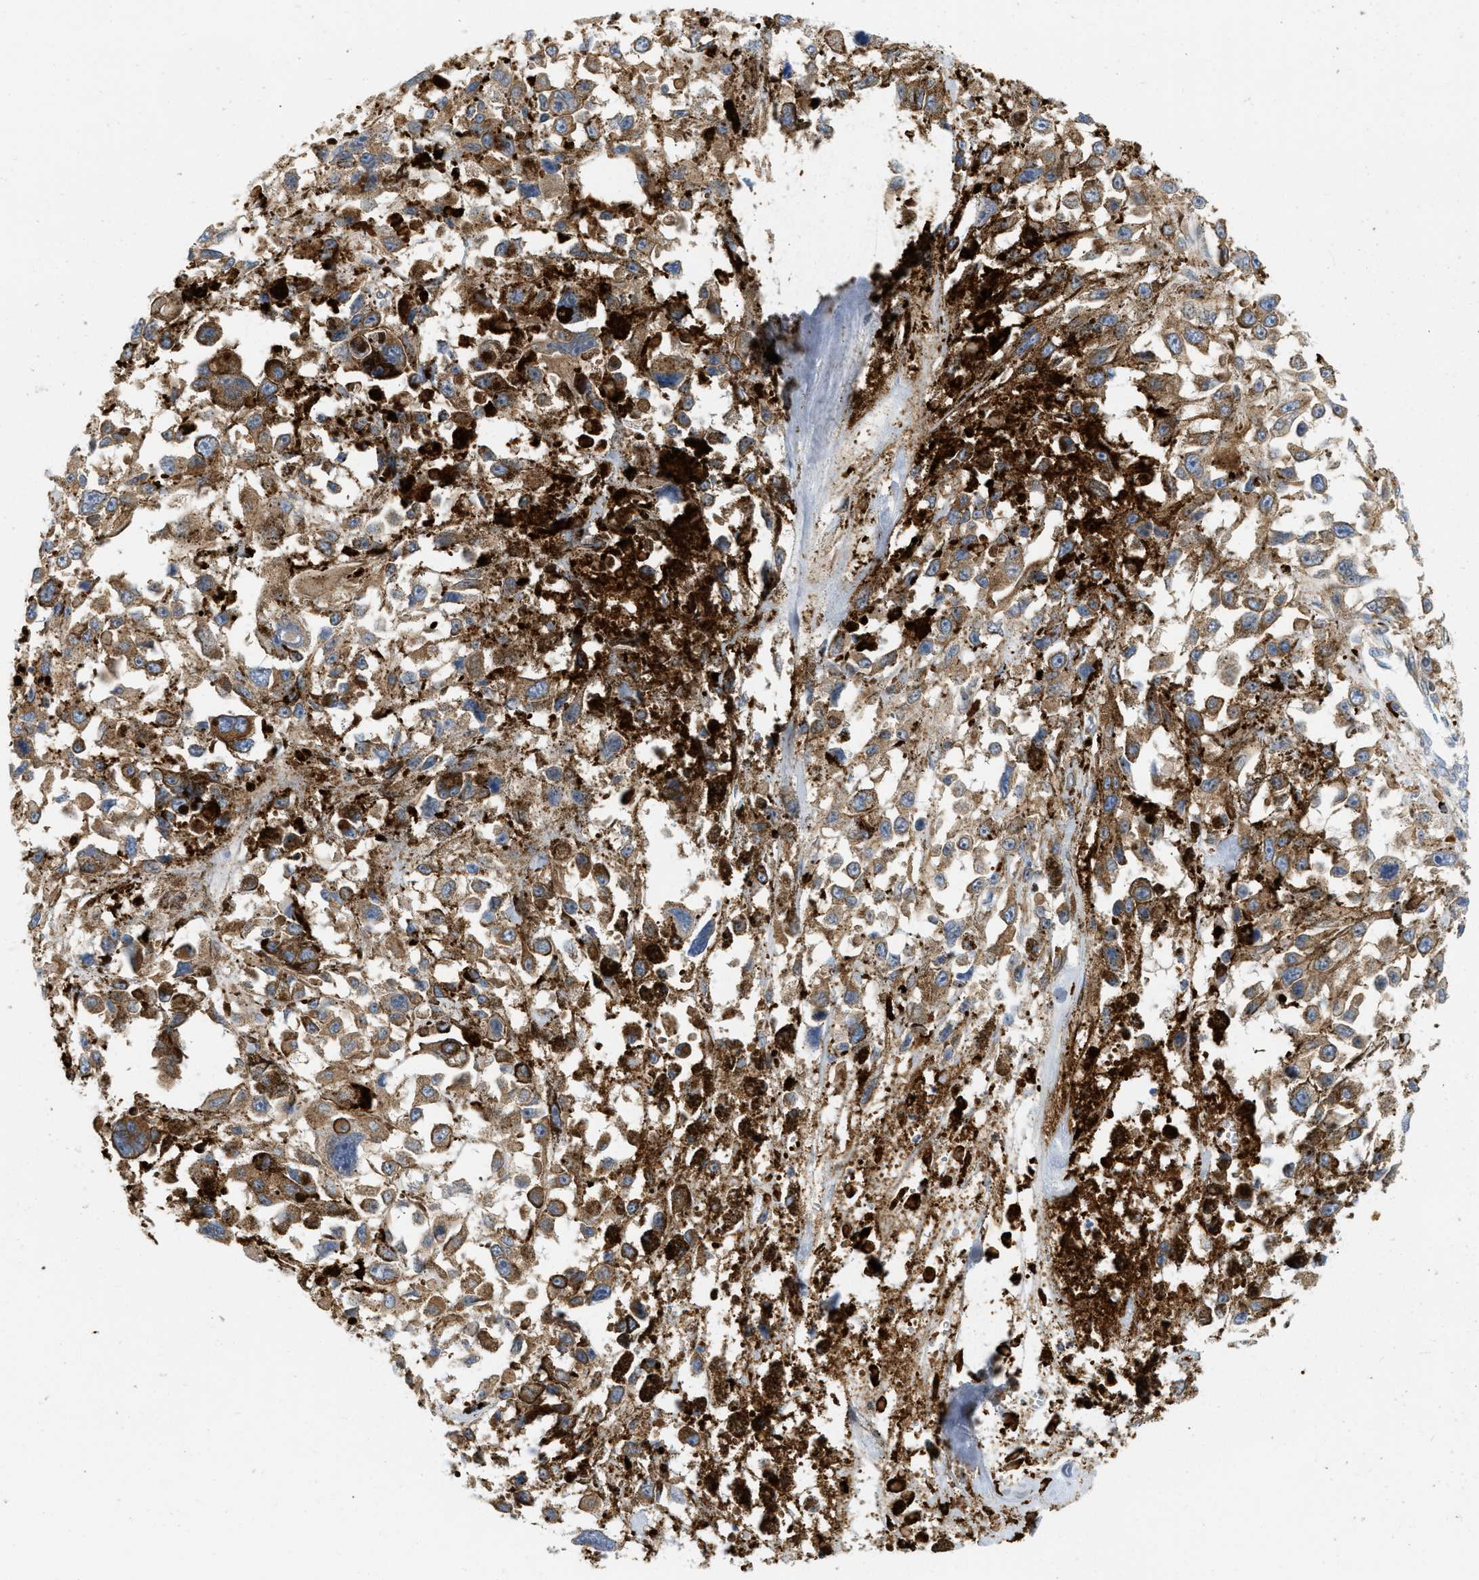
{"staining": {"intensity": "moderate", "quantity": ">75%", "location": "cytoplasmic/membranous"}, "tissue": "melanoma", "cell_type": "Tumor cells", "image_type": "cancer", "snomed": [{"axis": "morphology", "description": "Malignant melanoma, Metastatic site"}, {"axis": "topography", "description": "Lymph node"}], "caption": "High-power microscopy captured an IHC histopathology image of malignant melanoma (metastatic site), revealing moderate cytoplasmic/membranous expression in about >75% of tumor cells. Nuclei are stained in blue.", "gene": "STRN", "patient": {"sex": "male", "age": 59}}